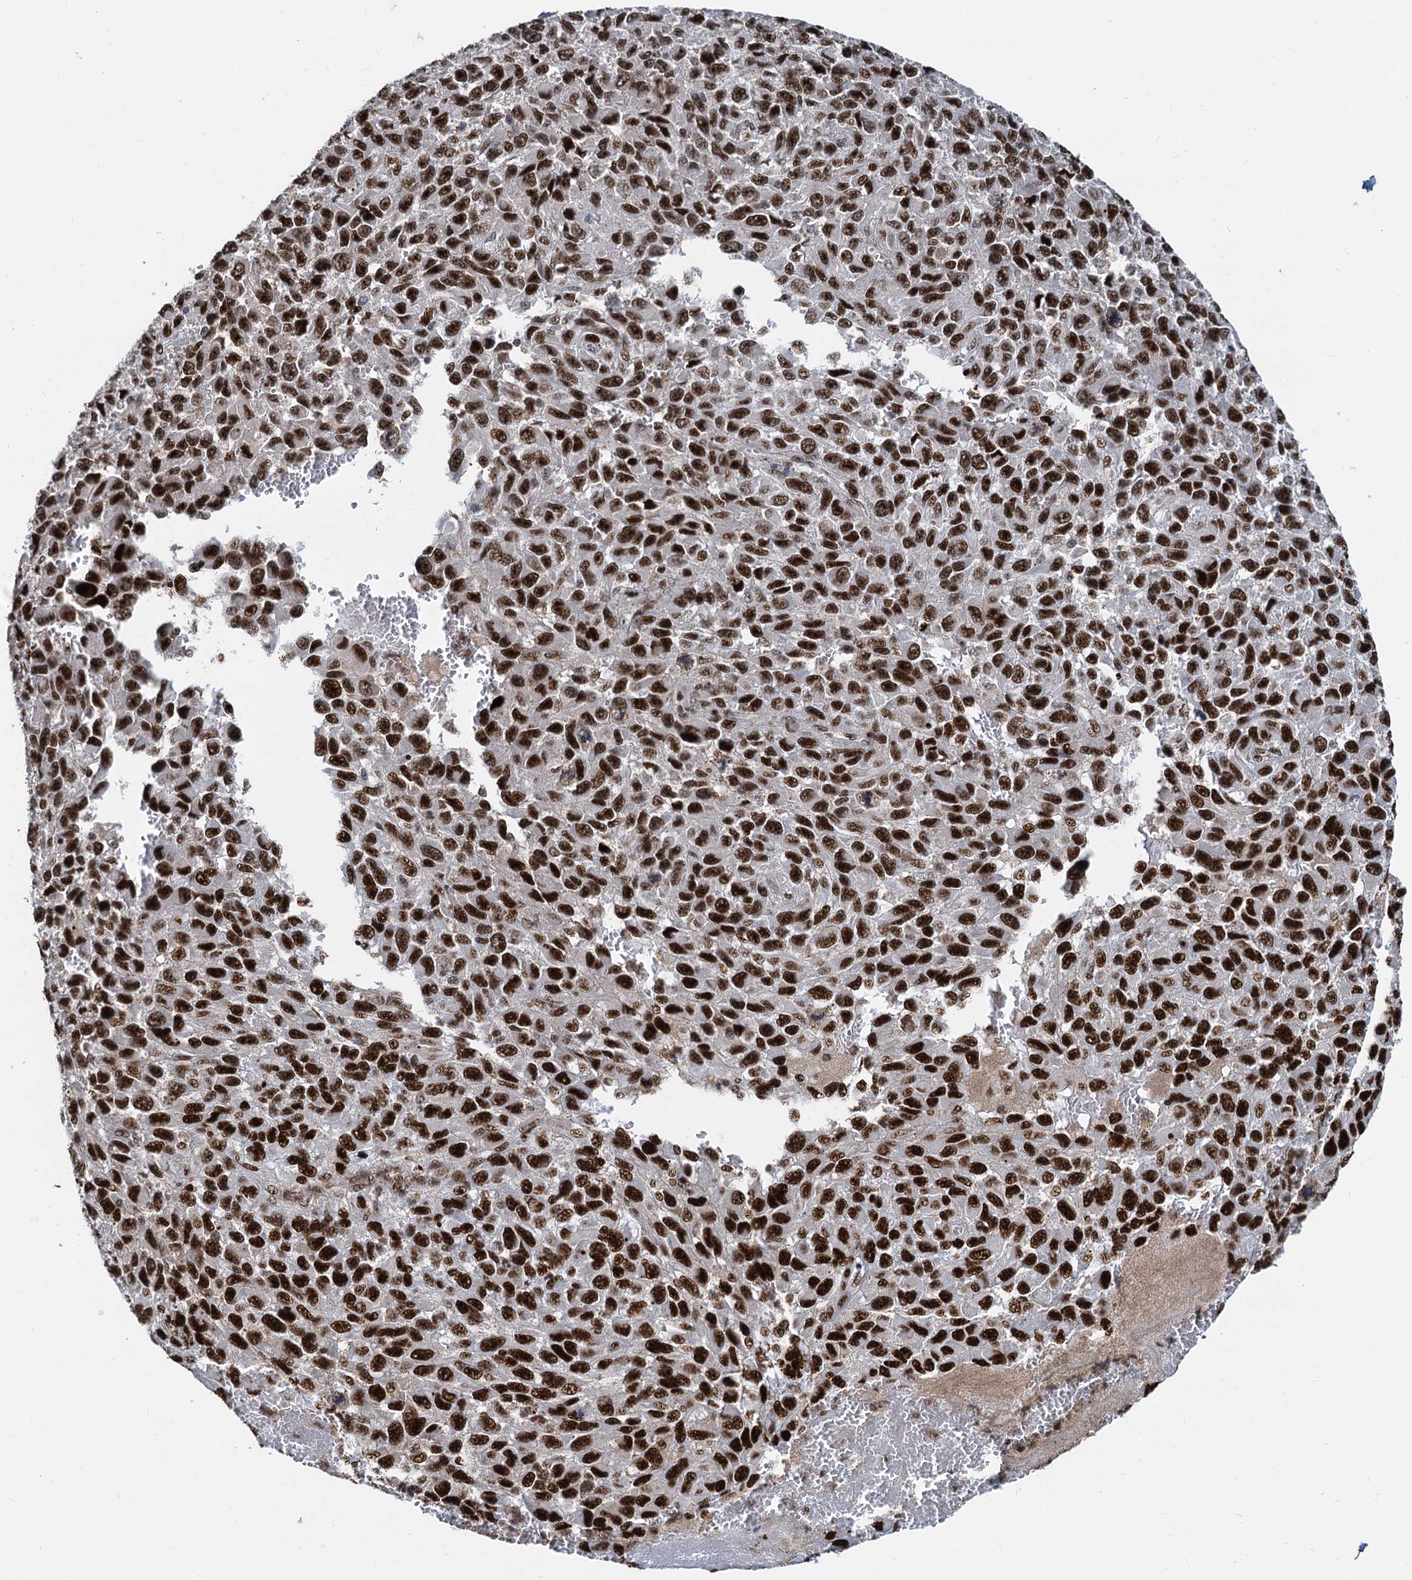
{"staining": {"intensity": "strong", "quantity": ">75%", "location": "nuclear"}, "tissue": "melanoma", "cell_type": "Tumor cells", "image_type": "cancer", "snomed": [{"axis": "morphology", "description": "Normal tissue, NOS"}, {"axis": "morphology", "description": "Malignant melanoma, NOS"}, {"axis": "topography", "description": "Skin"}], "caption": "Human melanoma stained for a protein (brown) exhibits strong nuclear positive positivity in about >75% of tumor cells.", "gene": "RBM26", "patient": {"sex": "female", "age": 96}}